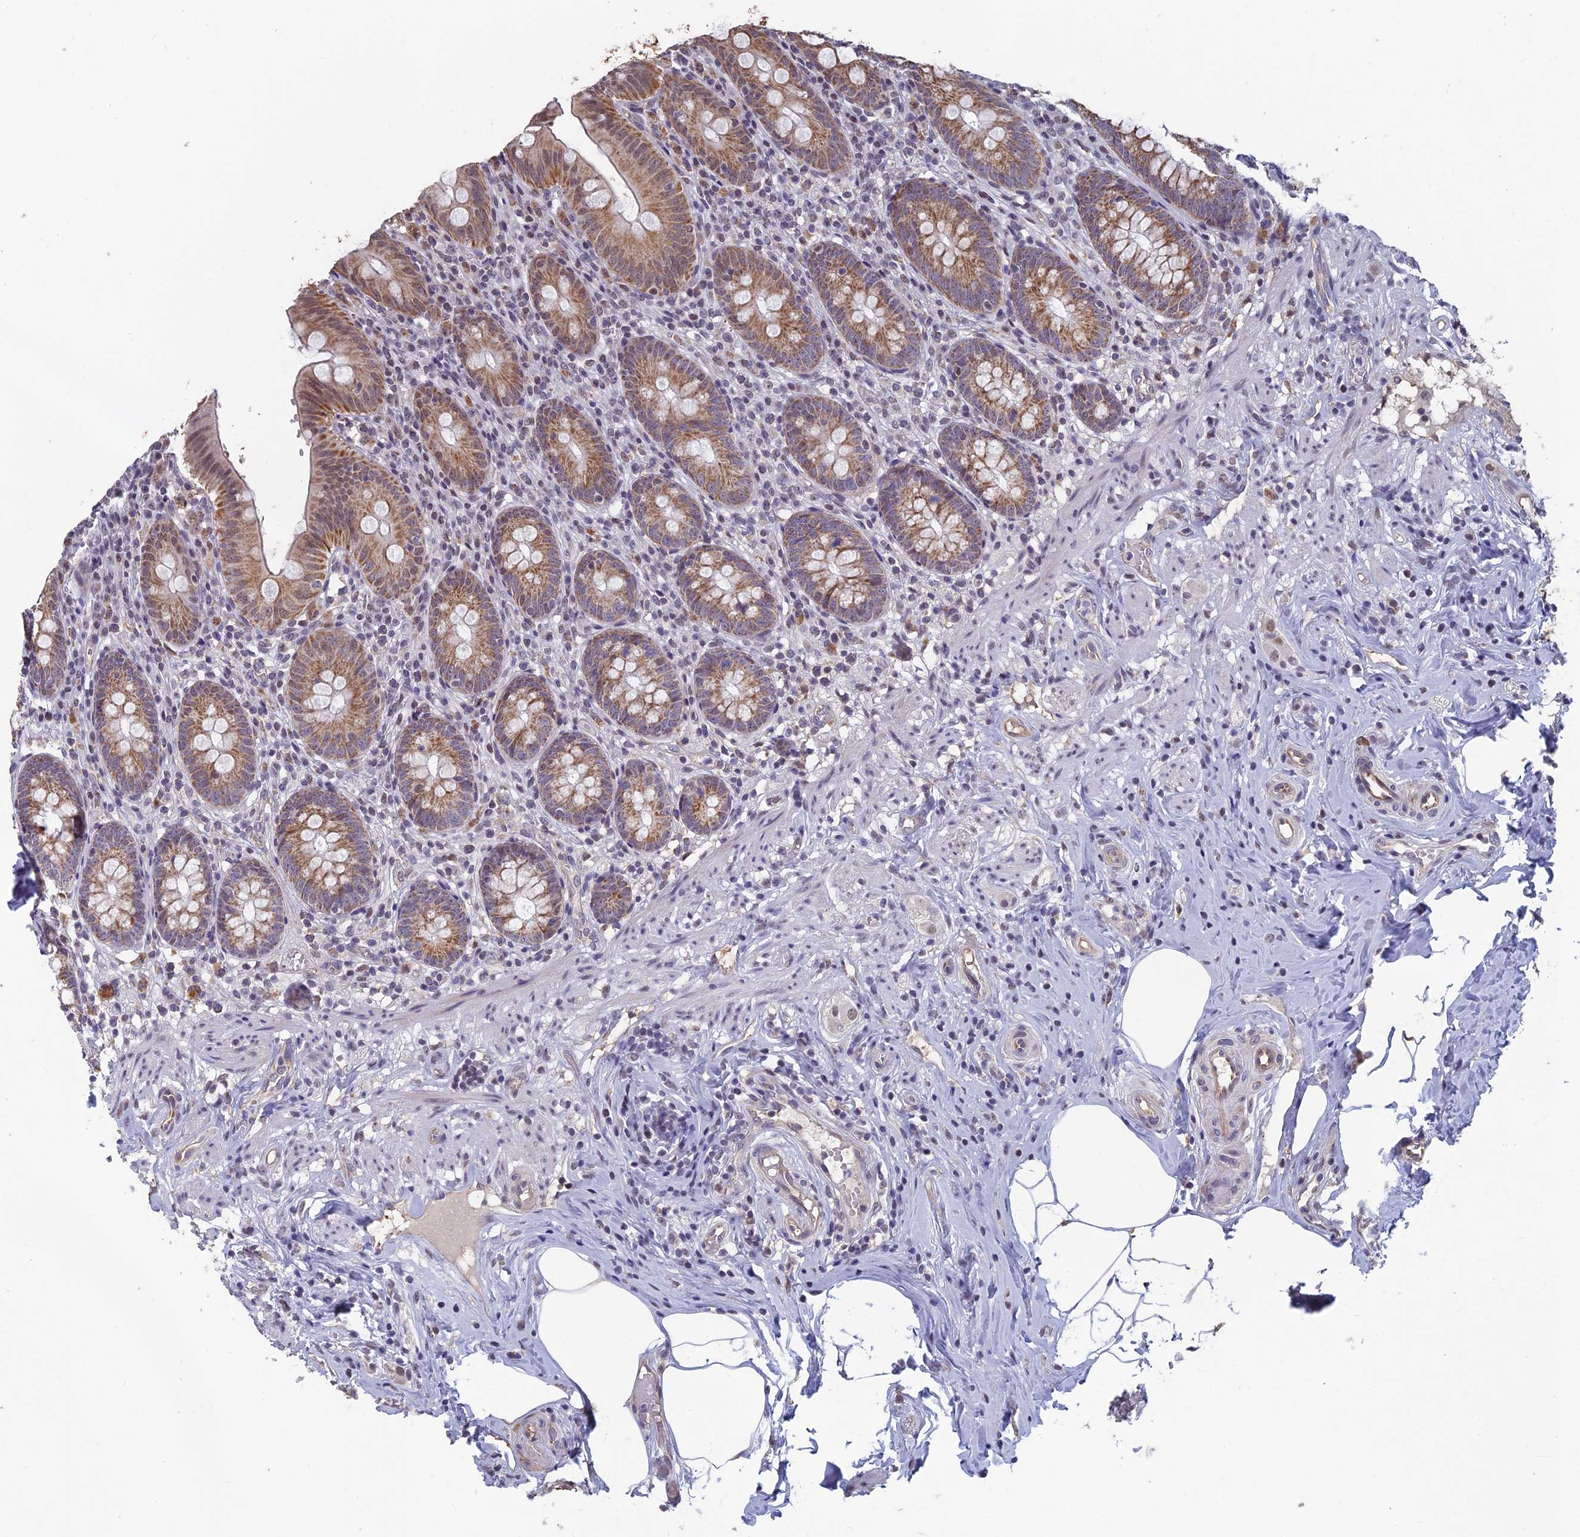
{"staining": {"intensity": "moderate", "quantity": ">75%", "location": "cytoplasmic/membranous,nuclear"}, "tissue": "appendix", "cell_type": "Glandular cells", "image_type": "normal", "snomed": [{"axis": "morphology", "description": "Normal tissue, NOS"}, {"axis": "topography", "description": "Appendix"}], "caption": "Brown immunohistochemical staining in benign human appendix demonstrates moderate cytoplasmic/membranous,nuclear staining in approximately >75% of glandular cells. The staining is performed using DAB brown chromogen to label protein expression. The nuclei are counter-stained blue using hematoxylin.", "gene": "MT", "patient": {"sex": "male", "age": 55}}